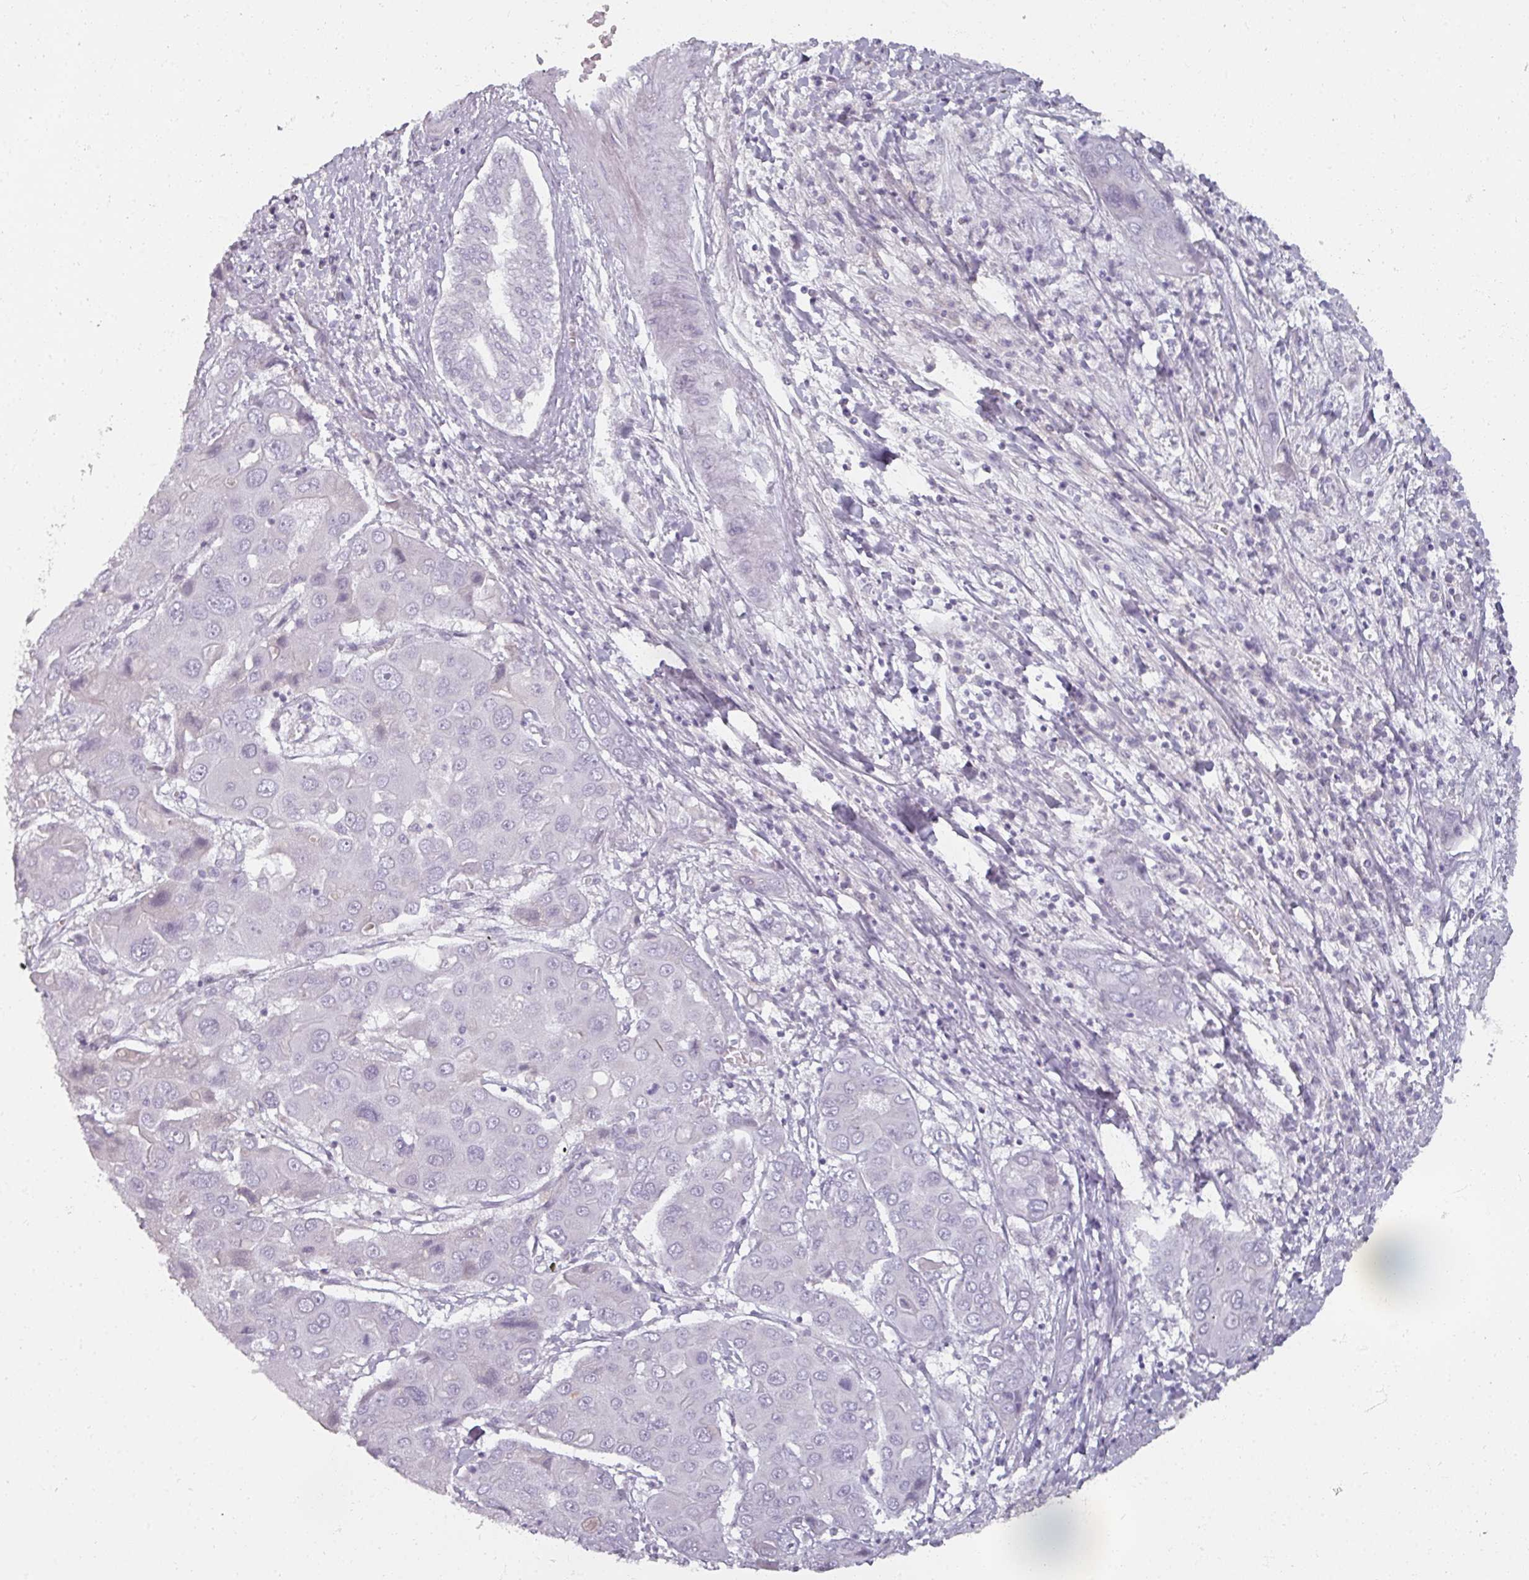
{"staining": {"intensity": "negative", "quantity": "none", "location": "none"}, "tissue": "liver cancer", "cell_type": "Tumor cells", "image_type": "cancer", "snomed": [{"axis": "morphology", "description": "Cholangiocarcinoma"}, {"axis": "topography", "description": "Liver"}], "caption": "Protein analysis of liver cholangiocarcinoma displays no significant staining in tumor cells.", "gene": "REG3G", "patient": {"sex": "male", "age": 67}}